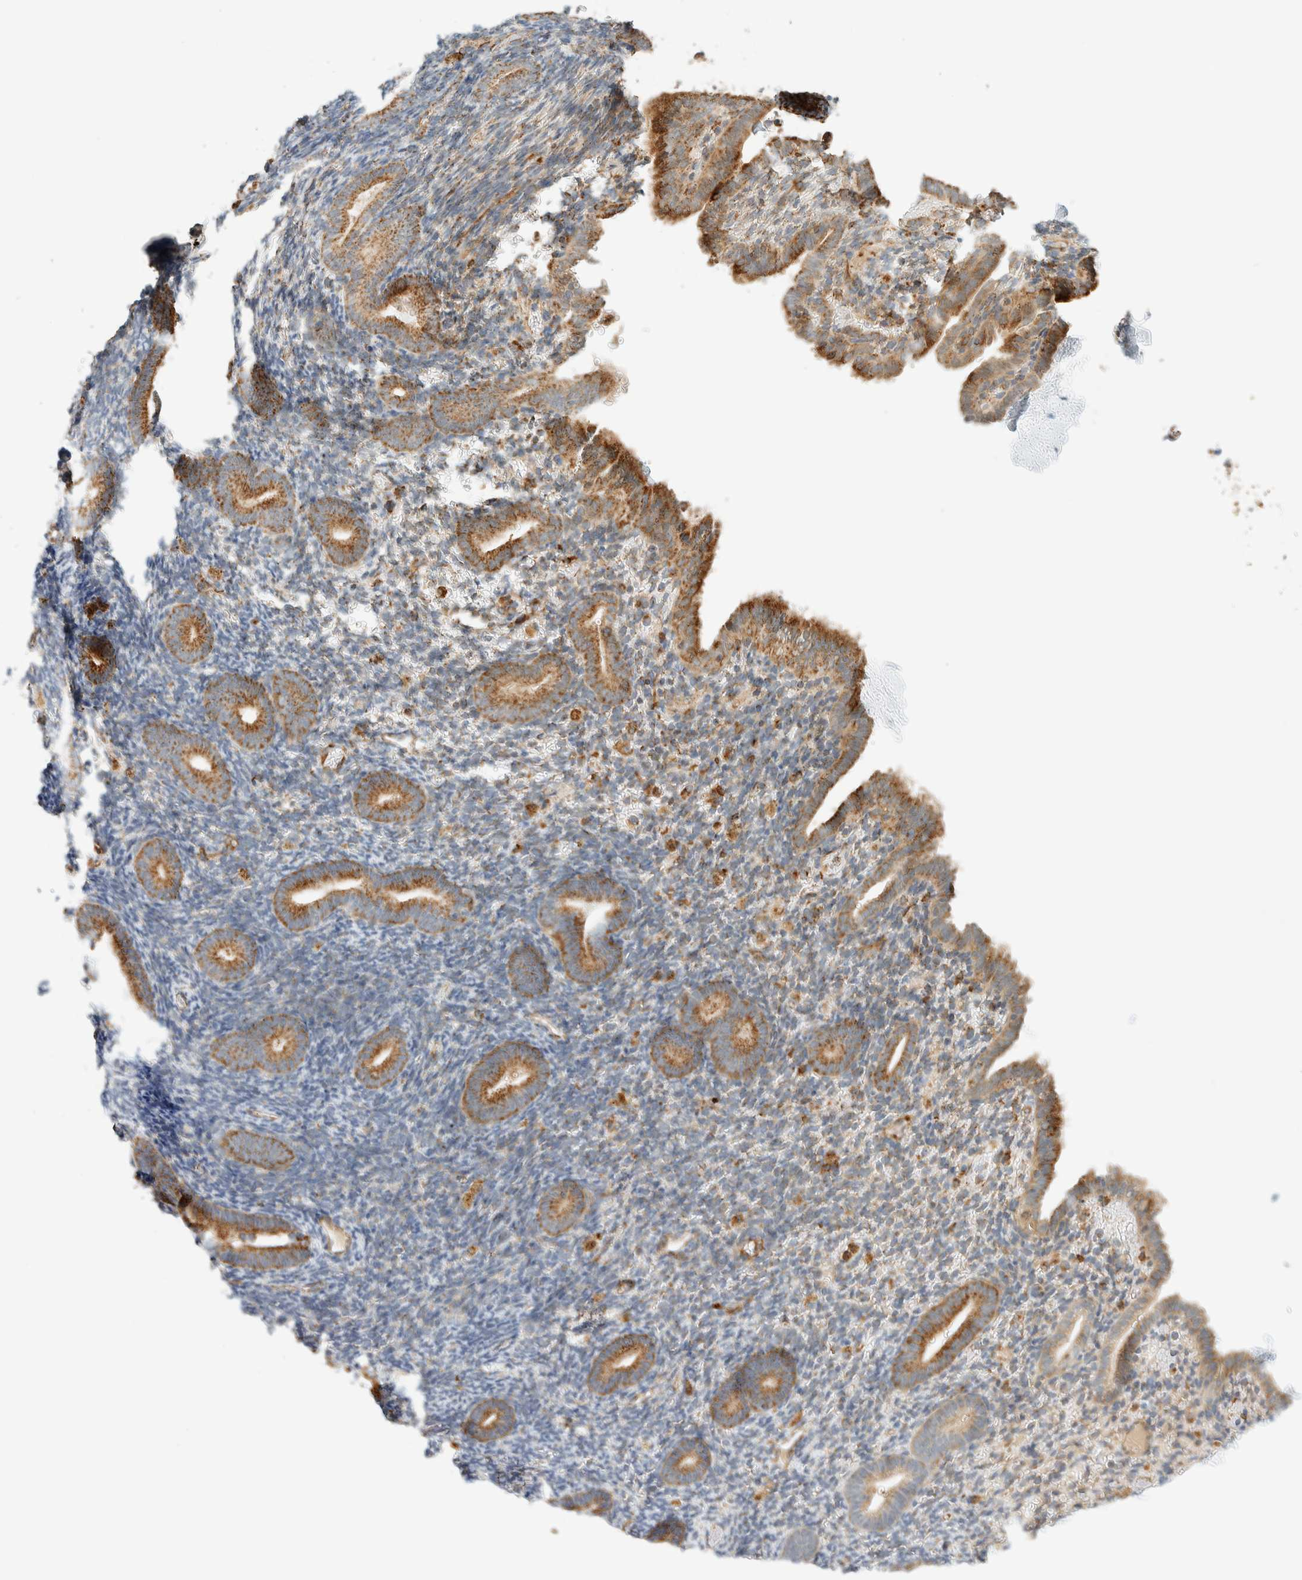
{"staining": {"intensity": "moderate", "quantity": "25%-75%", "location": "cytoplasmic/membranous"}, "tissue": "endometrium", "cell_type": "Cells in endometrial stroma", "image_type": "normal", "snomed": [{"axis": "morphology", "description": "Normal tissue, NOS"}, {"axis": "topography", "description": "Endometrium"}], "caption": "A histopathology image of endometrium stained for a protein demonstrates moderate cytoplasmic/membranous brown staining in cells in endometrial stroma. The staining was performed using DAB to visualize the protein expression in brown, while the nuclei were stained in blue with hematoxylin (Magnification: 20x).", "gene": "KIFAP3", "patient": {"sex": "female", "age": 51}}